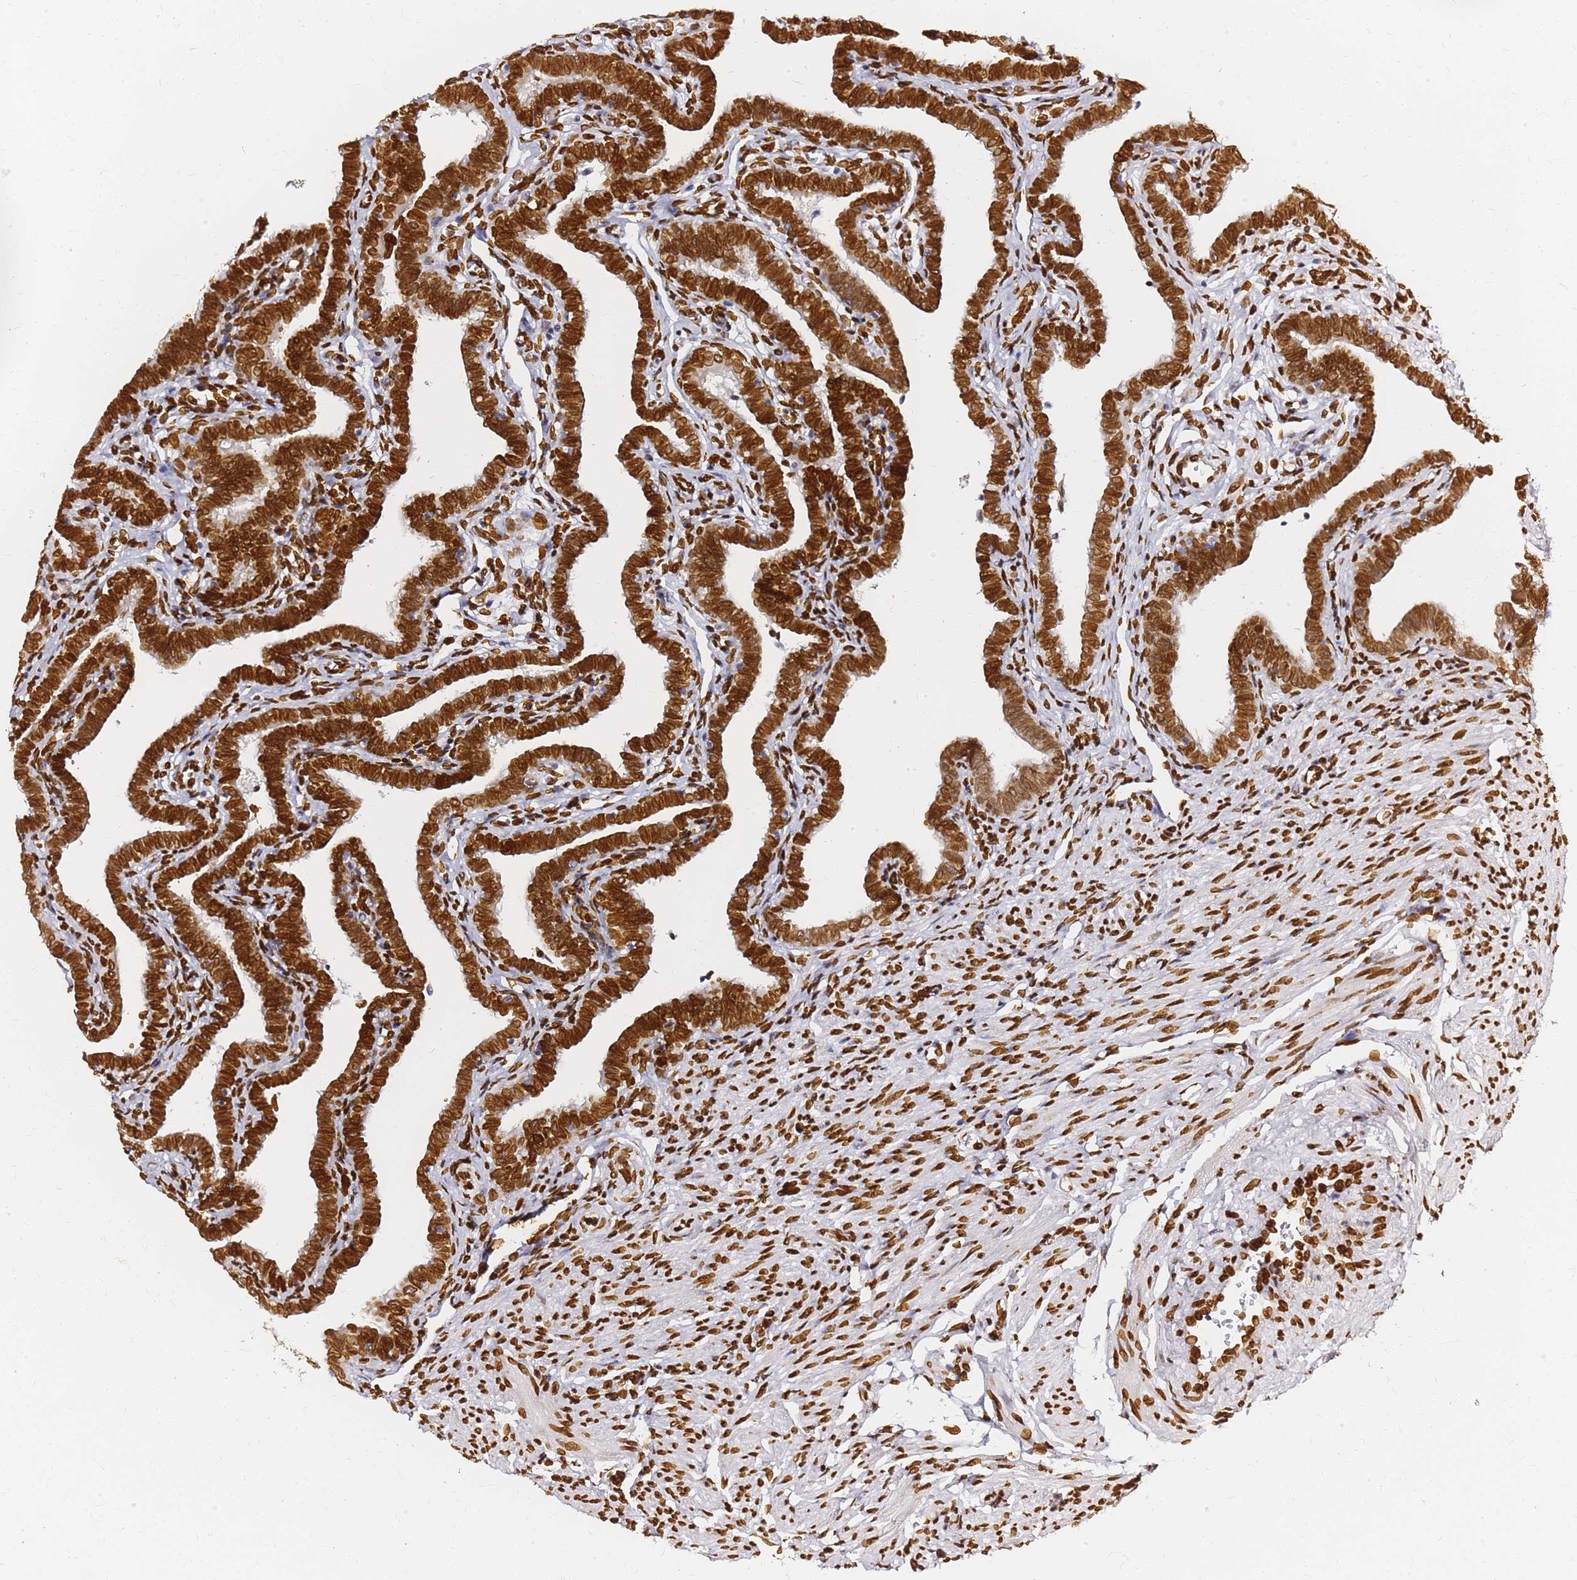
{"staining": {"intensity": "strong", "quantity": ">75%", "location": "cytoplasmic/membranous,nuclear"}, "tissue": "fallopian tube", "cell_type": "Glandular cells", "image_type": "normal", "snomed": [{"axis": "morphology", "description": "Normal tissue, NOS"}, {"axis": "topography", "description": "Fallopian tube"}], "caption": "High-power microscopy captured an IHC histopathology image of normal fallopian tube, revealing strong cytoplasmic/membranous,nuclear positivity in about >75% of glandular cells.", "gene": "C6orf141", "patient": {"sex": "female", "age": 36}}